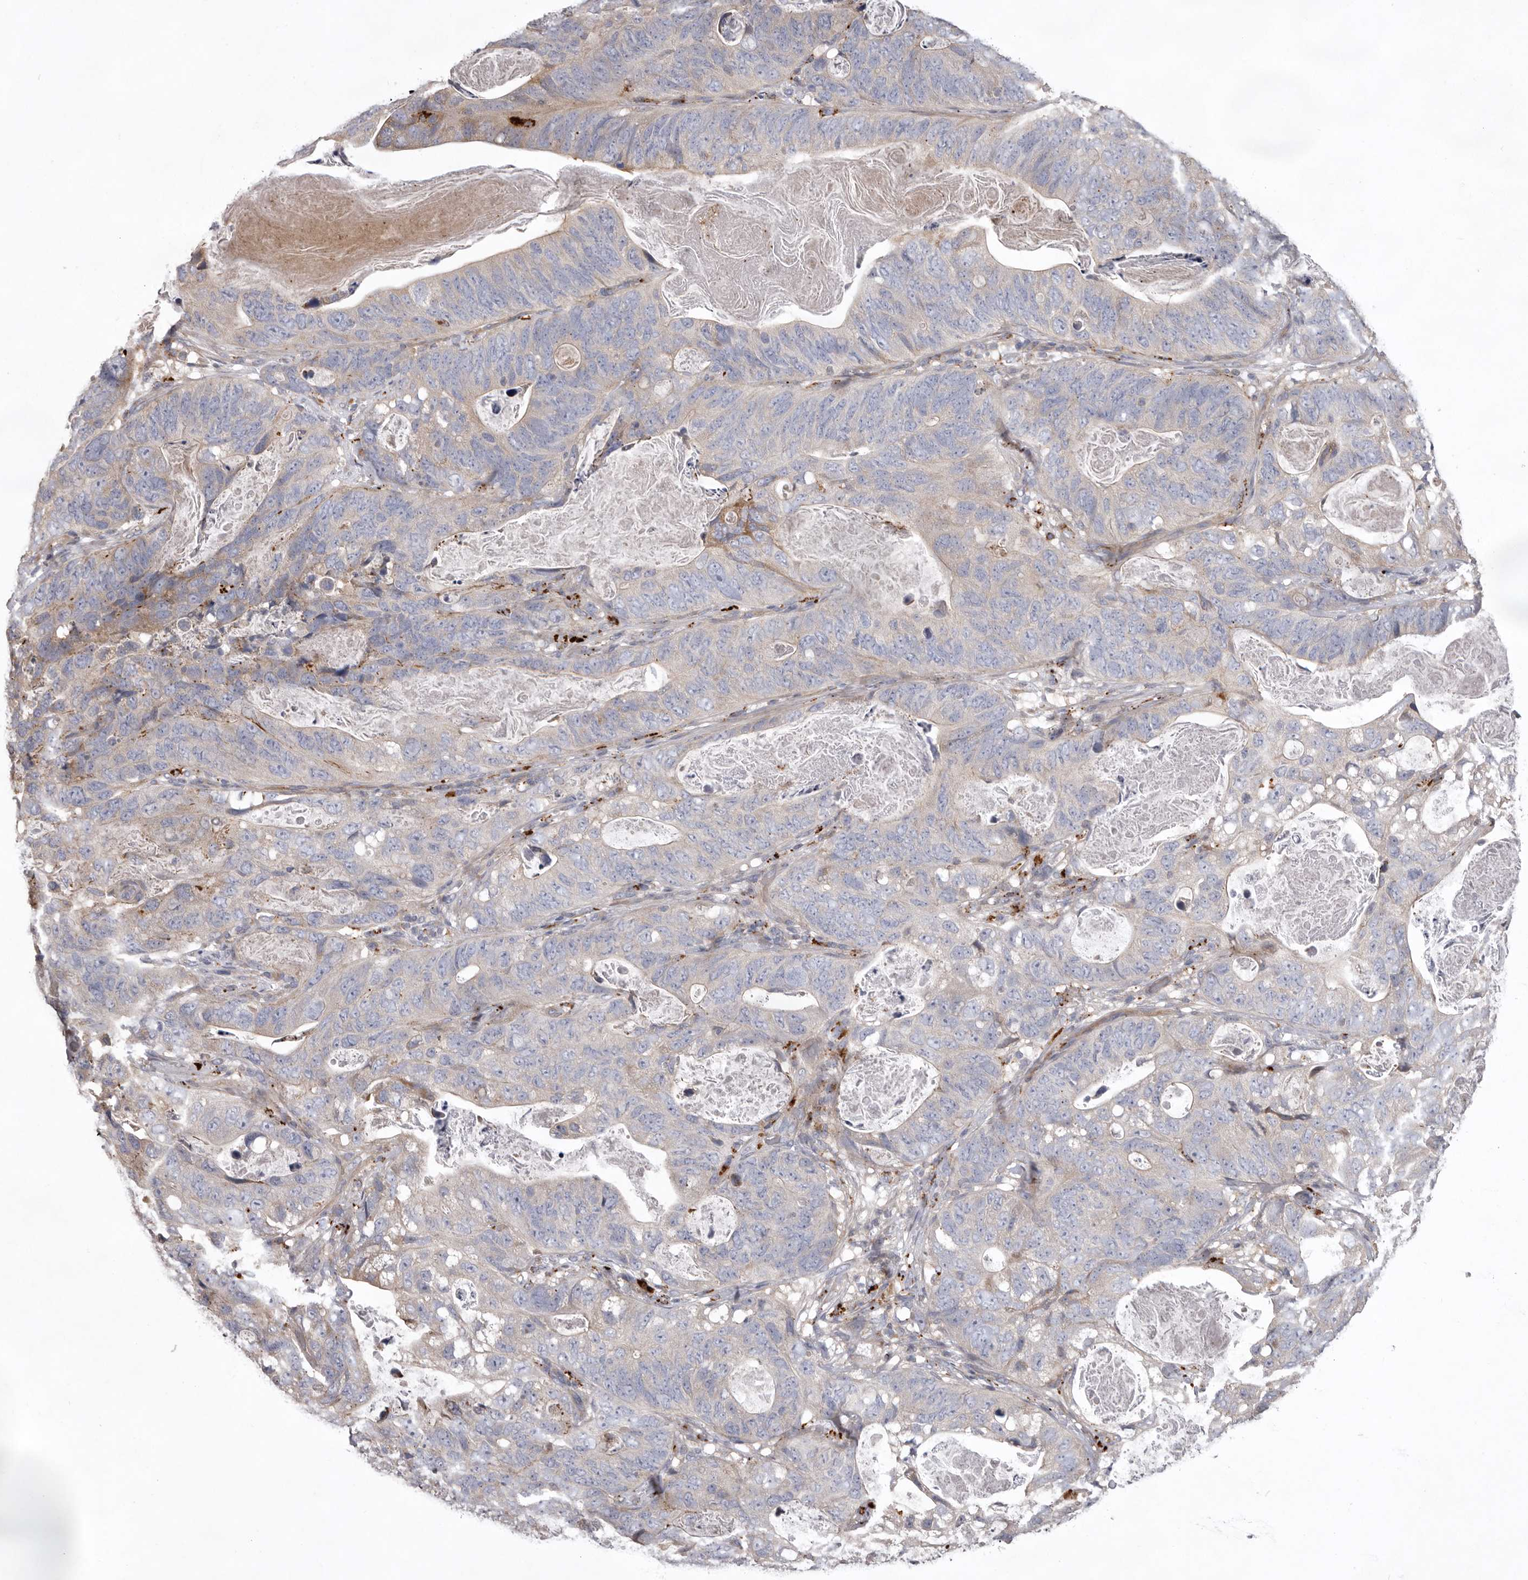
{"staining": {"intensity": "negative", "quantity": "none", "location": "none"}, "tissue": "stomach cancer", "cell_type": "Tumor cells", "image_type": "cancer", "snomed": [{"axis": "morphology", "description": "Normal tissue, NOS"}, {"axis": "morphology", "description": "Adenocarcinoma, NOS"}, {"axis": "topography", "description": "Stomach"}], "caption": "IHC photomicrograph of stomach cancer stained for a protein (brown), which demonstrates no positivity in tumor cells. (Brightfield microscopy of DAB (3,3'-diaminobenzidine) immunohistochemistry (IHC) at high magnification).", "gene": "WDR47", "patient": {"sex": "female", "age": 89}}